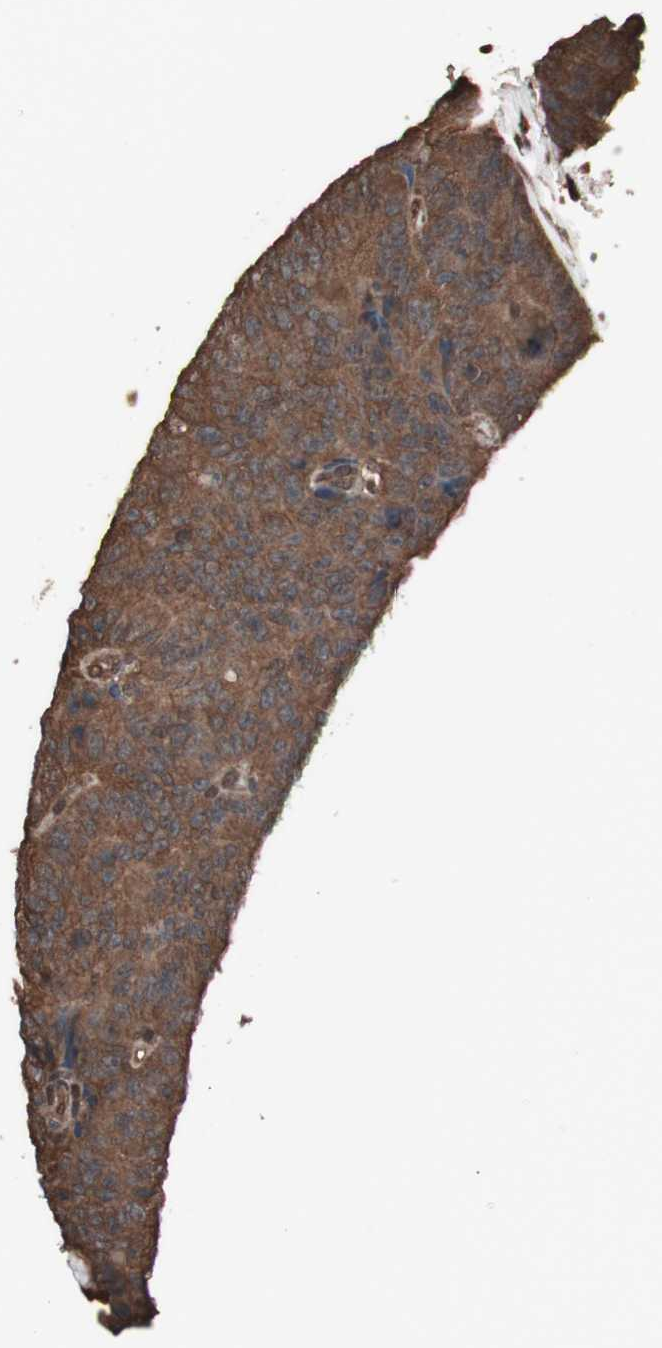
{"staining": {"intensity": "strong", "quantity": ">75%", "location": "cytoplasmic/membranous"}, "tissue": "colorectal cancer", "cell_type": "Tumor cells", "image_type": "cancer", "snomed": [{"axis": "morphology", "description": "Adenocarcinoma, NOS"}, {"axis": "topography", "description": "Colon"}], "caption": "Immunohistochemical staining of human colorectal adenocarcinoma shows high levels of strong cytoplasmic/membranous protein staining in approximately >75% of tumor cells. (Stains: DAB (3,3'-diaminobenzidine) in brown, nuclei in blue, Microscopy: brightfield microscopy at high magnification).", "gene": "CALM2", "patient": {"sex": "female", "age": 86}}